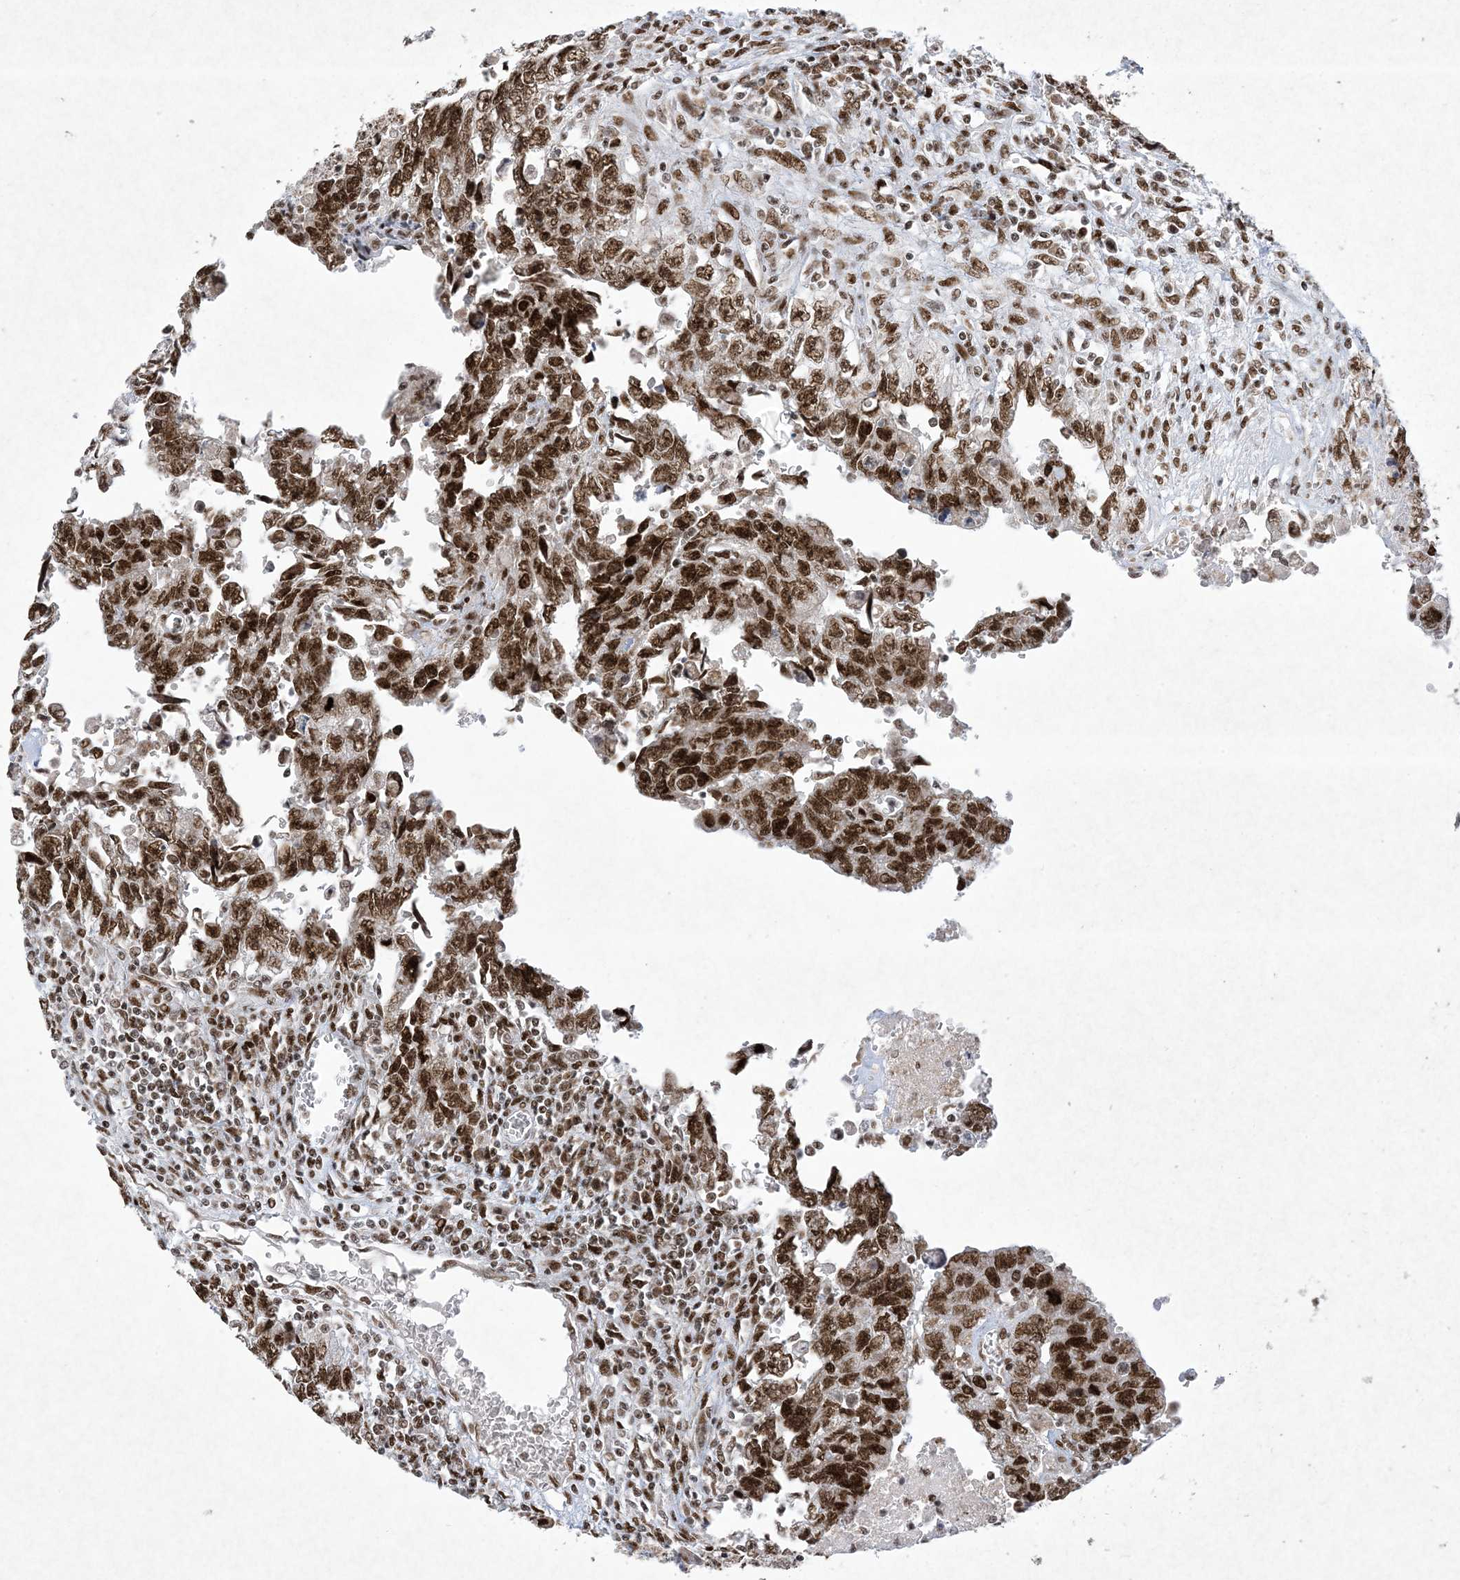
{"staining": {"intensity": "strong", "quantity": ">75%", "location": "nuclear"}, "tissue": "testis cancer", "cell_type": "Tumor cells", "image_type": "cancer", "snomed": [{"axis": "morphology", "description": "Carcinoma, Embryonal, NOS"}, {"axis": "topography", "description": "Testis"}], "caption": "Protein staining of testis cancer tissue reveals strong nuclear positivity in about >75% of tumor cells.", "gene": "PKNOX2", "patient": {"sex": "male", "age": 28}}